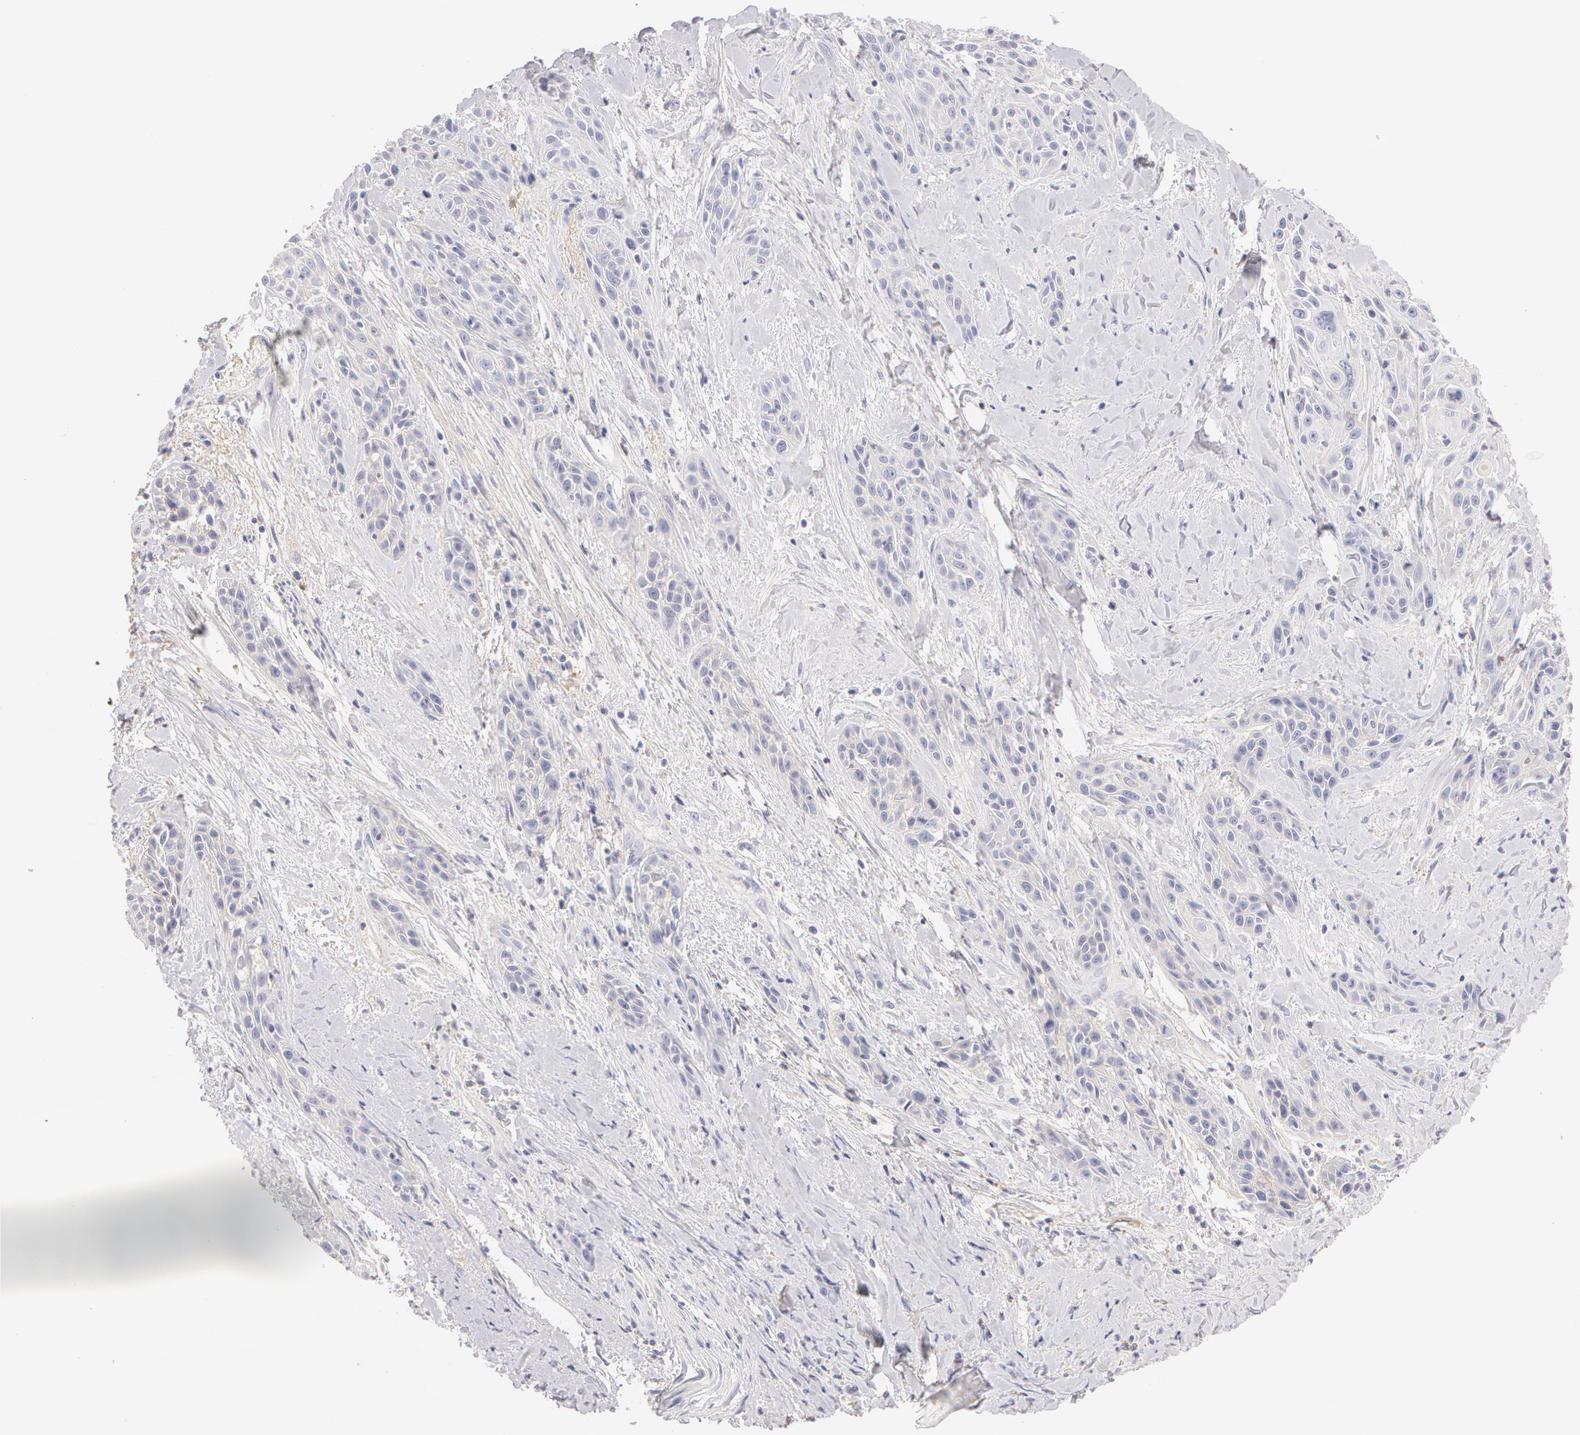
{"staining": {"intensity": "negative", "quantity": "none", "location": "none"}, "tissue": "skin cancer", "cell_type": "Tumor cells", "image_type": "cancer", "snomed": [{"axis": "morphology", "description": "Squamous cell carcinoma, NOS"}, {"axis": "topography", "description": "Skin"}, {"axis": "topography", "description": "Anal"}], "caption": "Tumor cells are negative for protein expression in human squamous cell carcinoma (skin). Brightfield microscopy of immunohistochemistry stained with DAB (brown) and hematoxylin (blue), captured at high magnification.", "gene": "AHSG", "patient": {"sex": "male", "age": 64}}